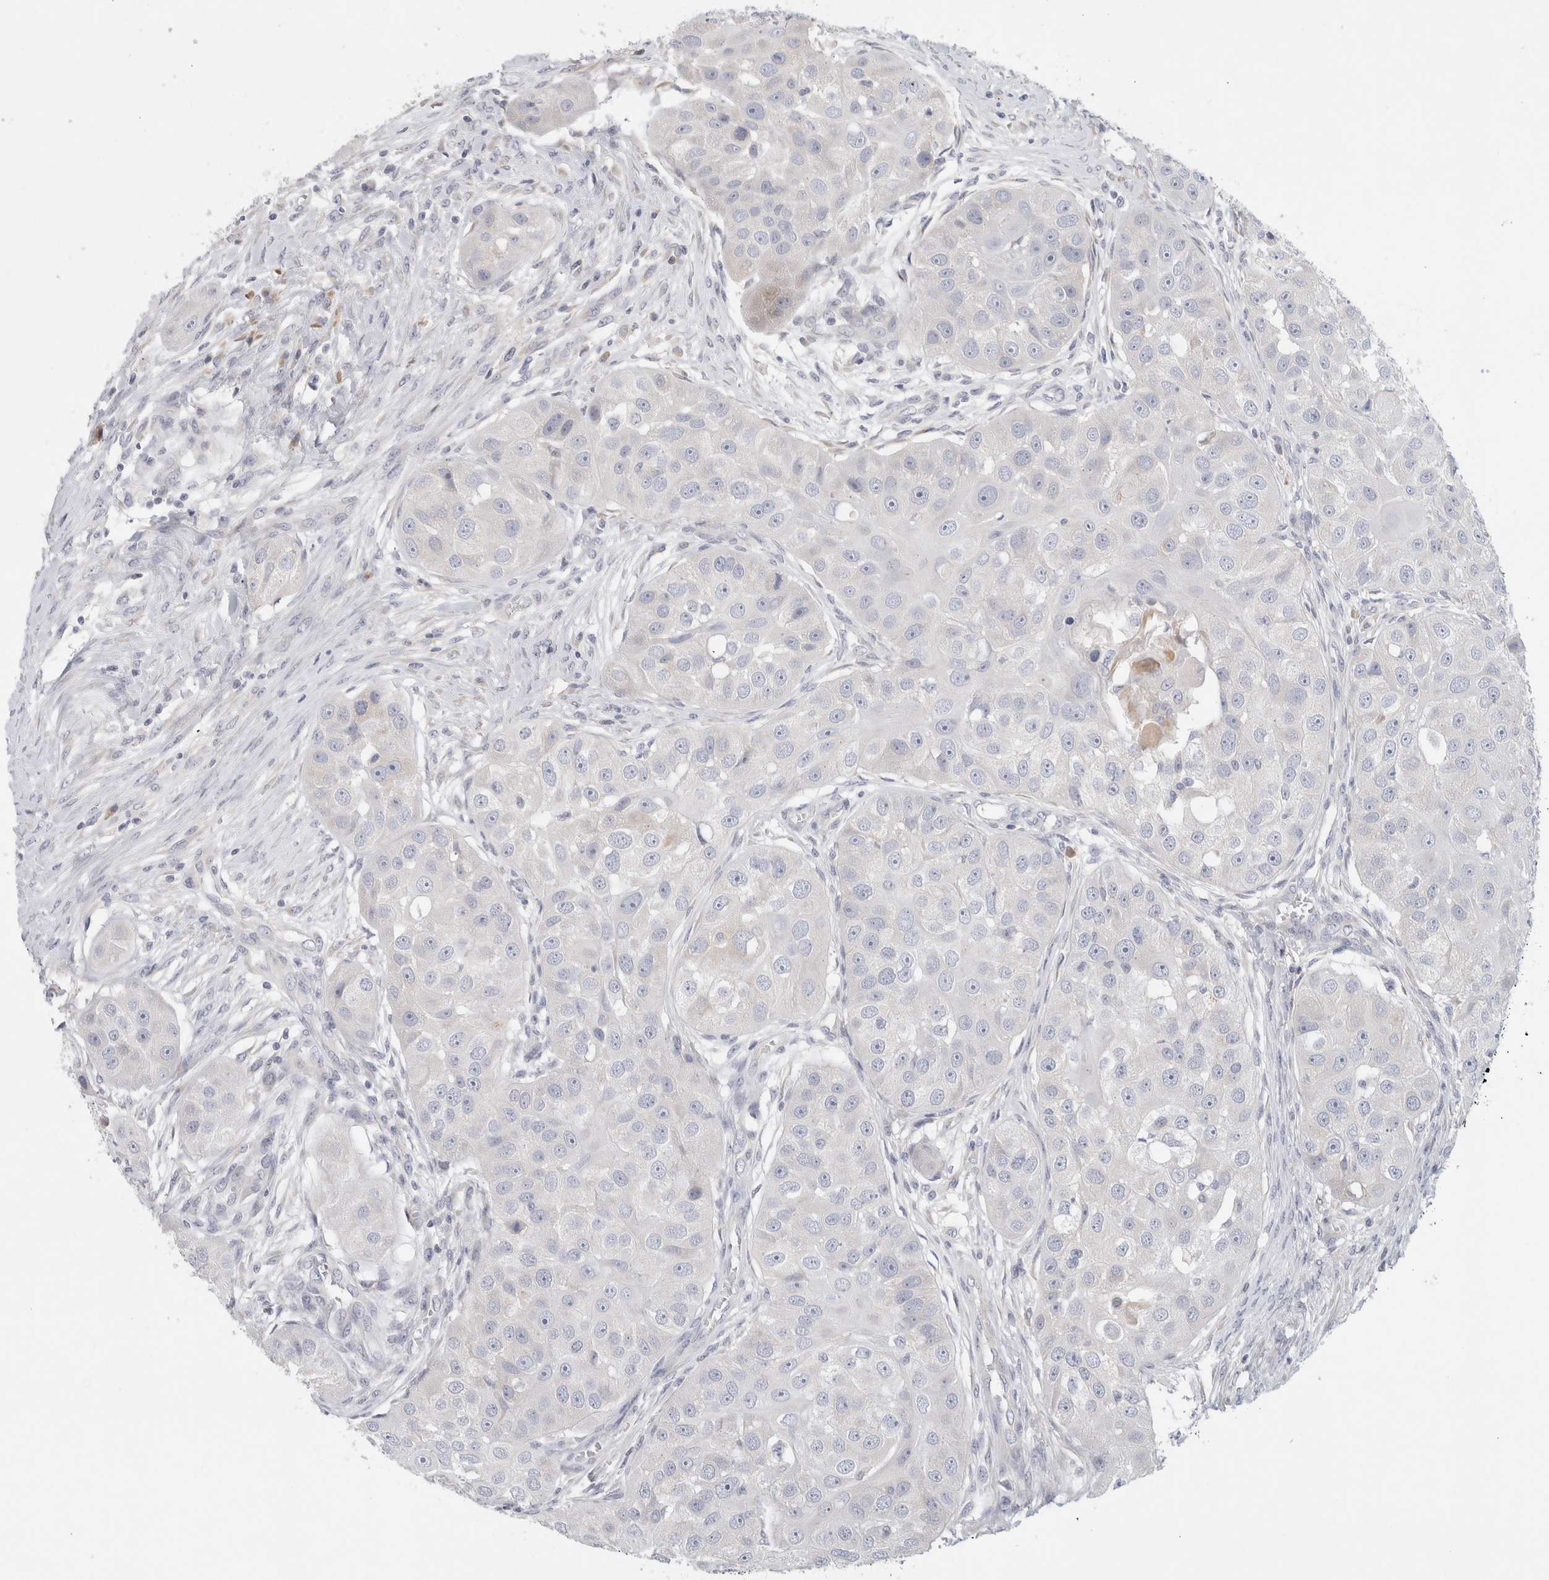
{"staining": {"intensity": "negative", "quantity": "none", "location": "none"}, "tissue": "head and neck cancer", "cell_type": "Tumor cells", "image_type": "cancer", "snomed": [{"axis": "morphology", "description": "Normal tissue, NOS"}, {"axis": "morphology", "description": "Squamous cell carcinoma, NOS"}, {"axis": "topography", "description": "Skeletal muscle"}, {"axis": "topography", "description": "Head-Neck"}], "caption": "This image is of head and neck cancer stained with immunohistochemistry to label a protein in brown with the nuclei are counter-stained blue. There is no staining in tumor cells.", "gene": "STK31", "patient": {"sex": "male", "age": 51}}